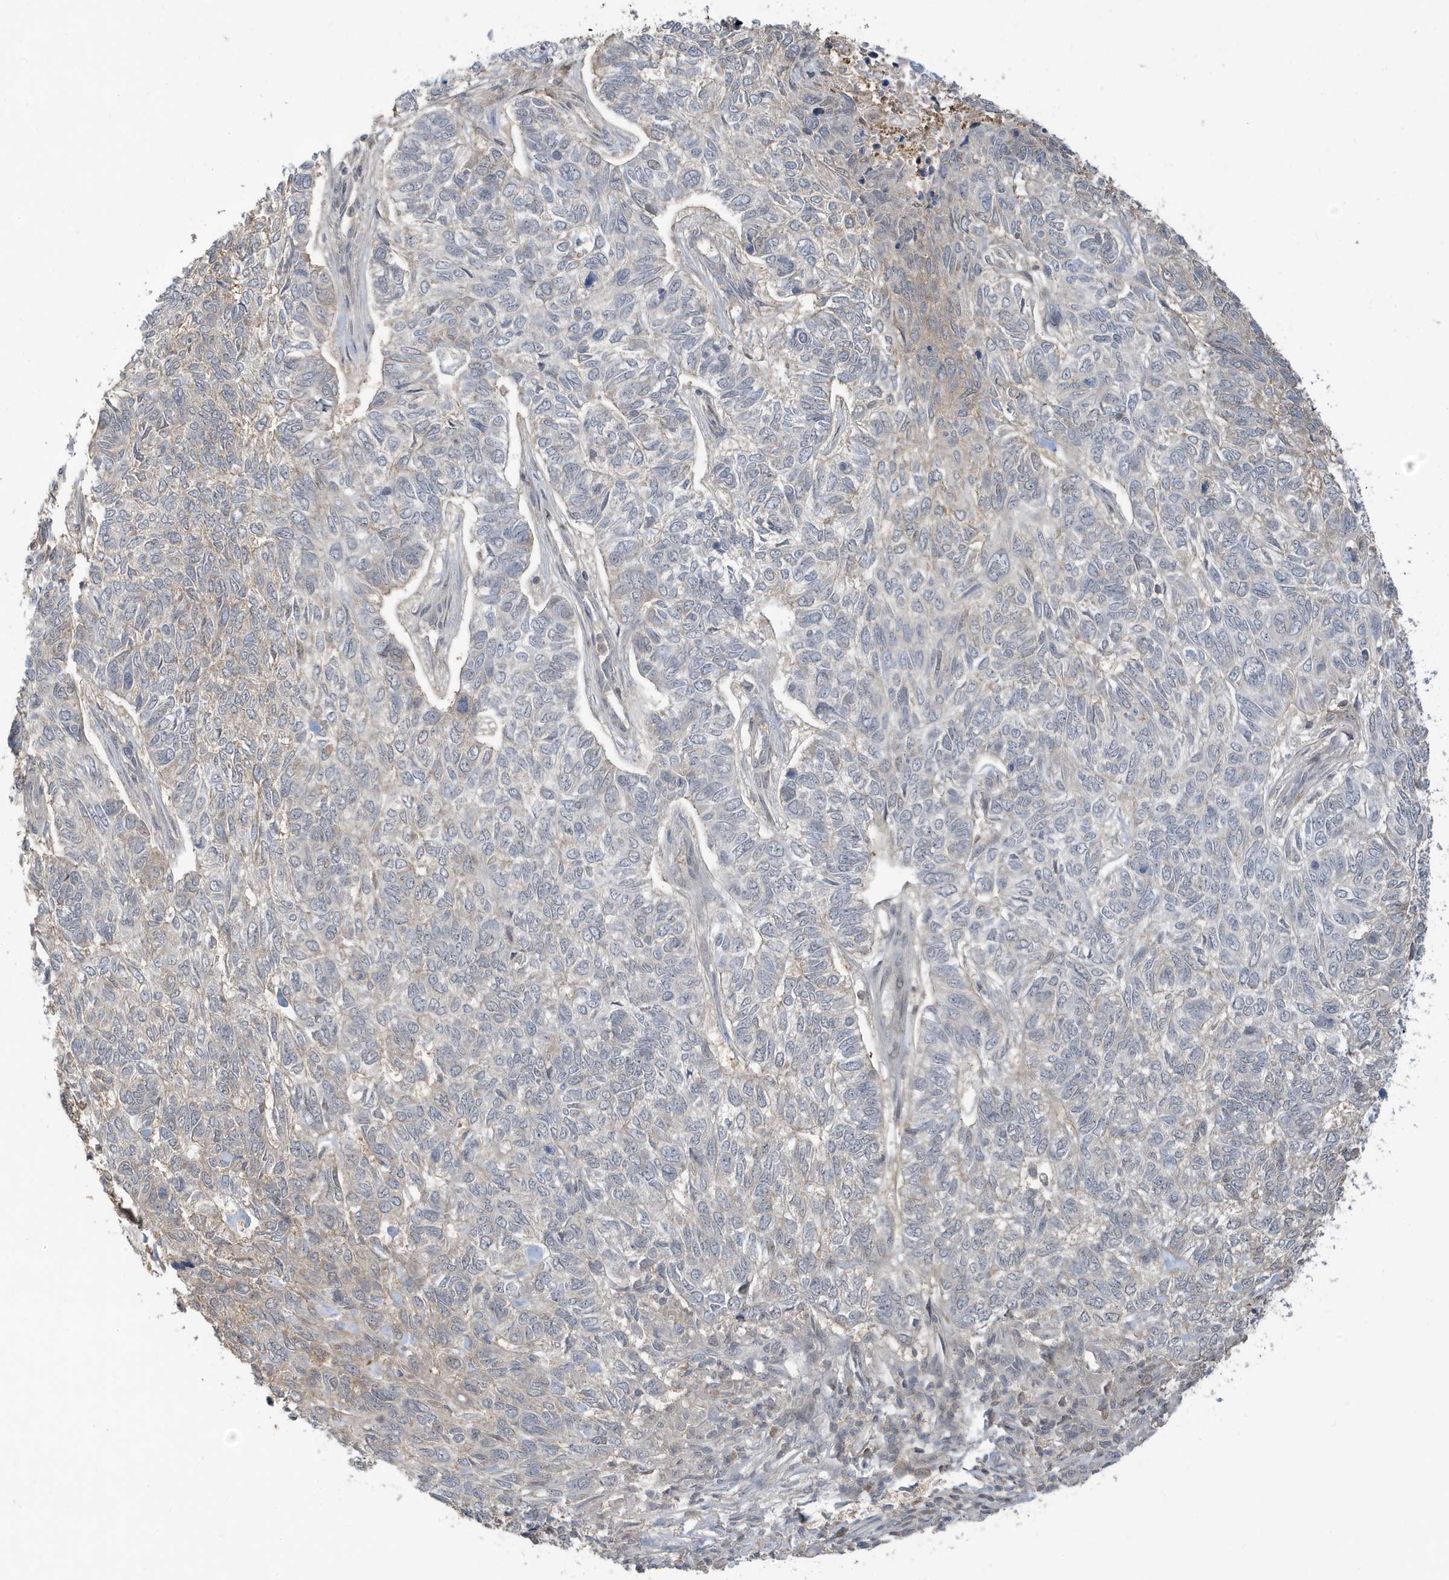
{"staining": {"intensity": "negative", "quantity": "none", "location": "none"}, "tissue": "skin cancer", "cell_type": "Tumor cells", "image_type": "cancer", "snomed": [{"axis": "morphology", "description": "Basal cell carcinoma"}, {"axis": "topography", "description": "Skin"}], "caption": "Basal cell carcinoma (skin) was stained to show a protein in brown. There is no significant positivity in tumor cells. Brightfield microscopy of immunohistochemistry stained with DAB (brown) and hematoxylin (blue), captured at high magnification.", "gene": "PRRT3", "patient": {"sex": "female", "age": 65}}